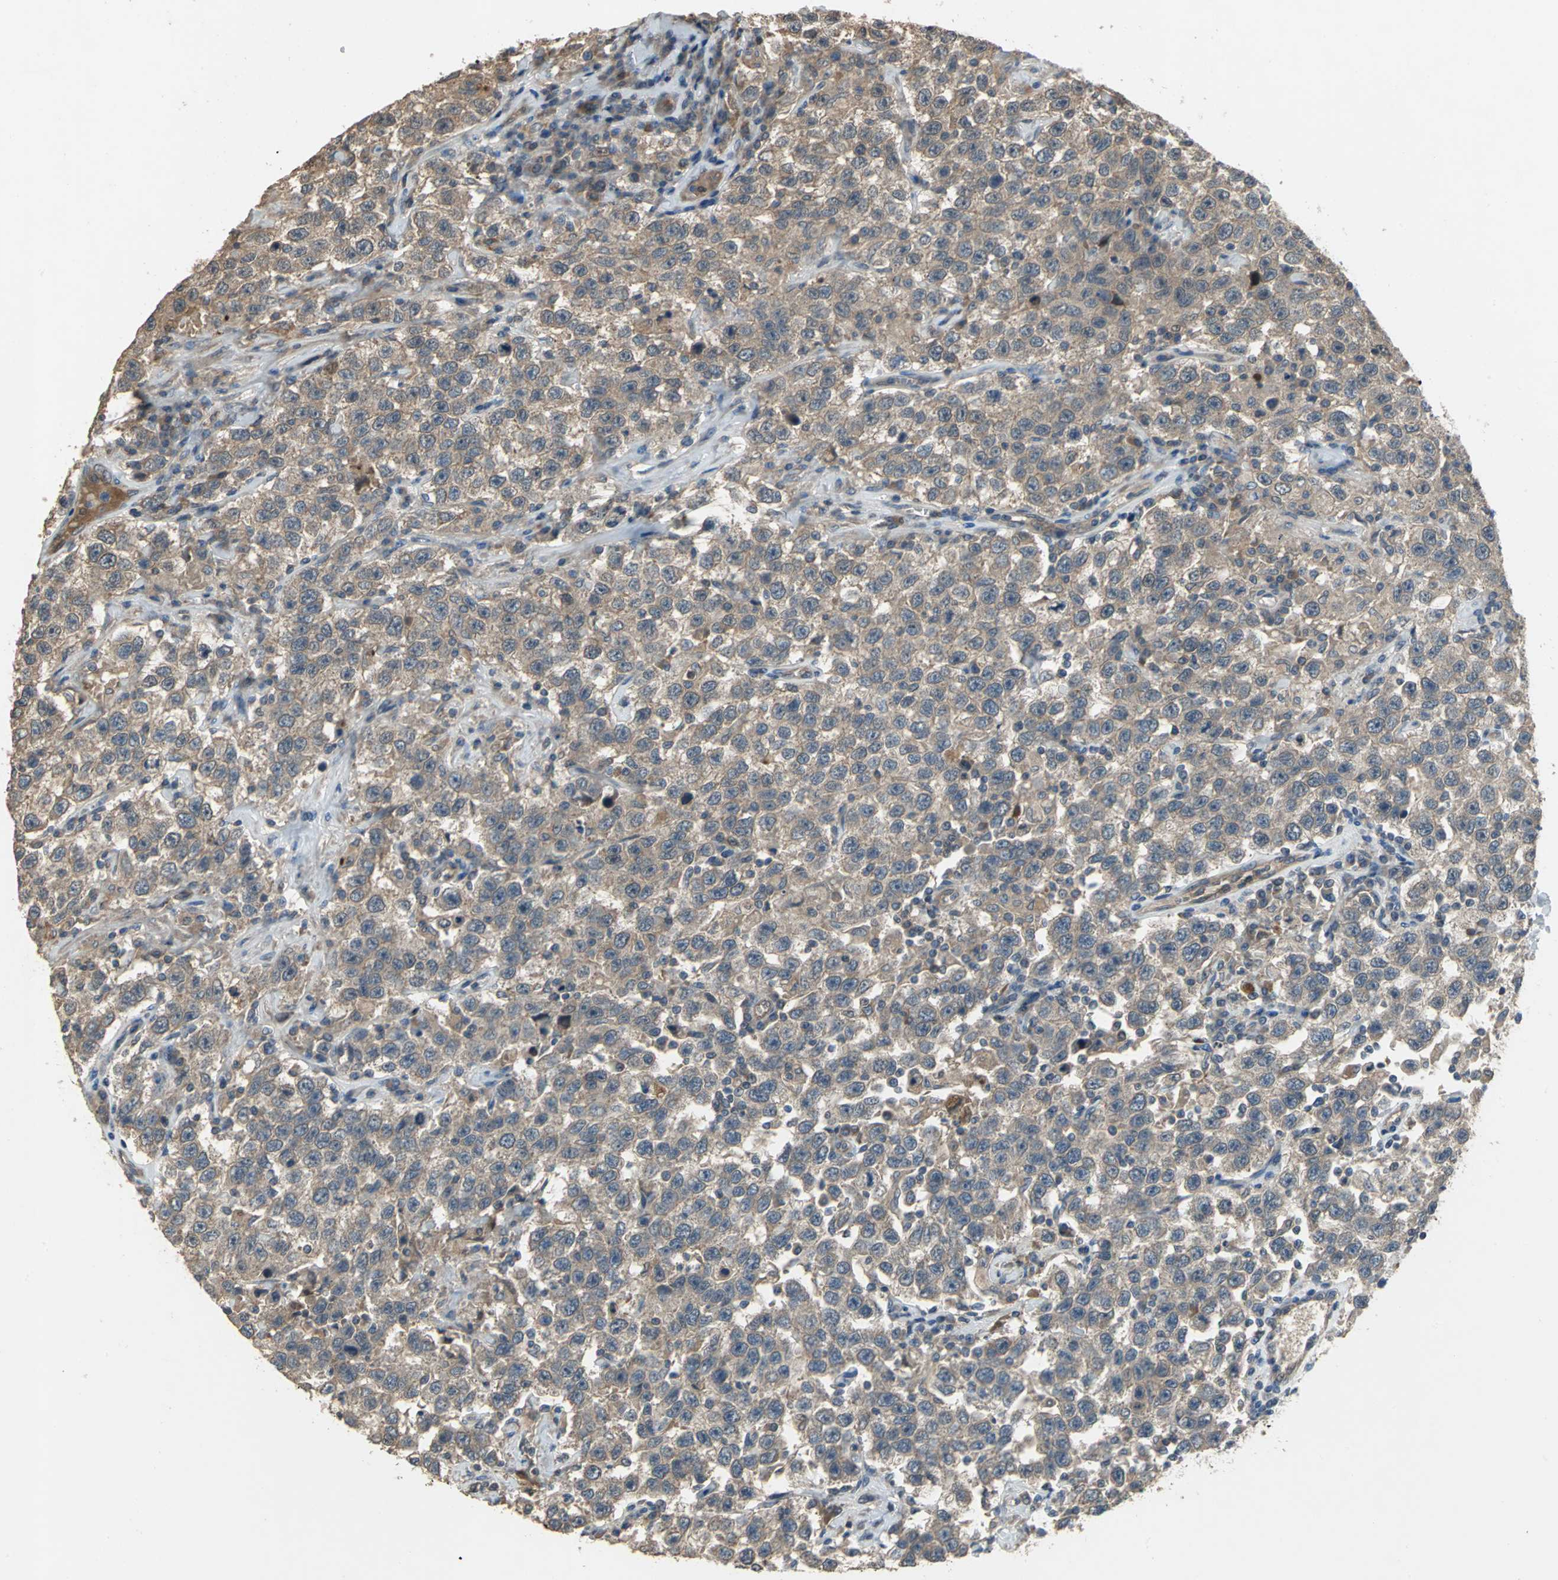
{"staining": {"intensity": "moderate", "quantity": ">75%", "location": "cytoplasmic/membranous"}, "tissue": "testis cancer", "cell_type": "Tumor cells", "image_type": "cancer", "snomed": [{"axis": "morphology", "description": "Seminoma, NOS"}, {"axis": "topography", "description": "Testis"}], "caption": "A photomicrograph showing moderate cytoplasmic/membranous expression in approximately >75% of tumor cells in testis cancer (seminoma), as visualized by brown immunohistochemical staining.", "gene": "MET", "patient": {"sex": "male", "age": 41}}